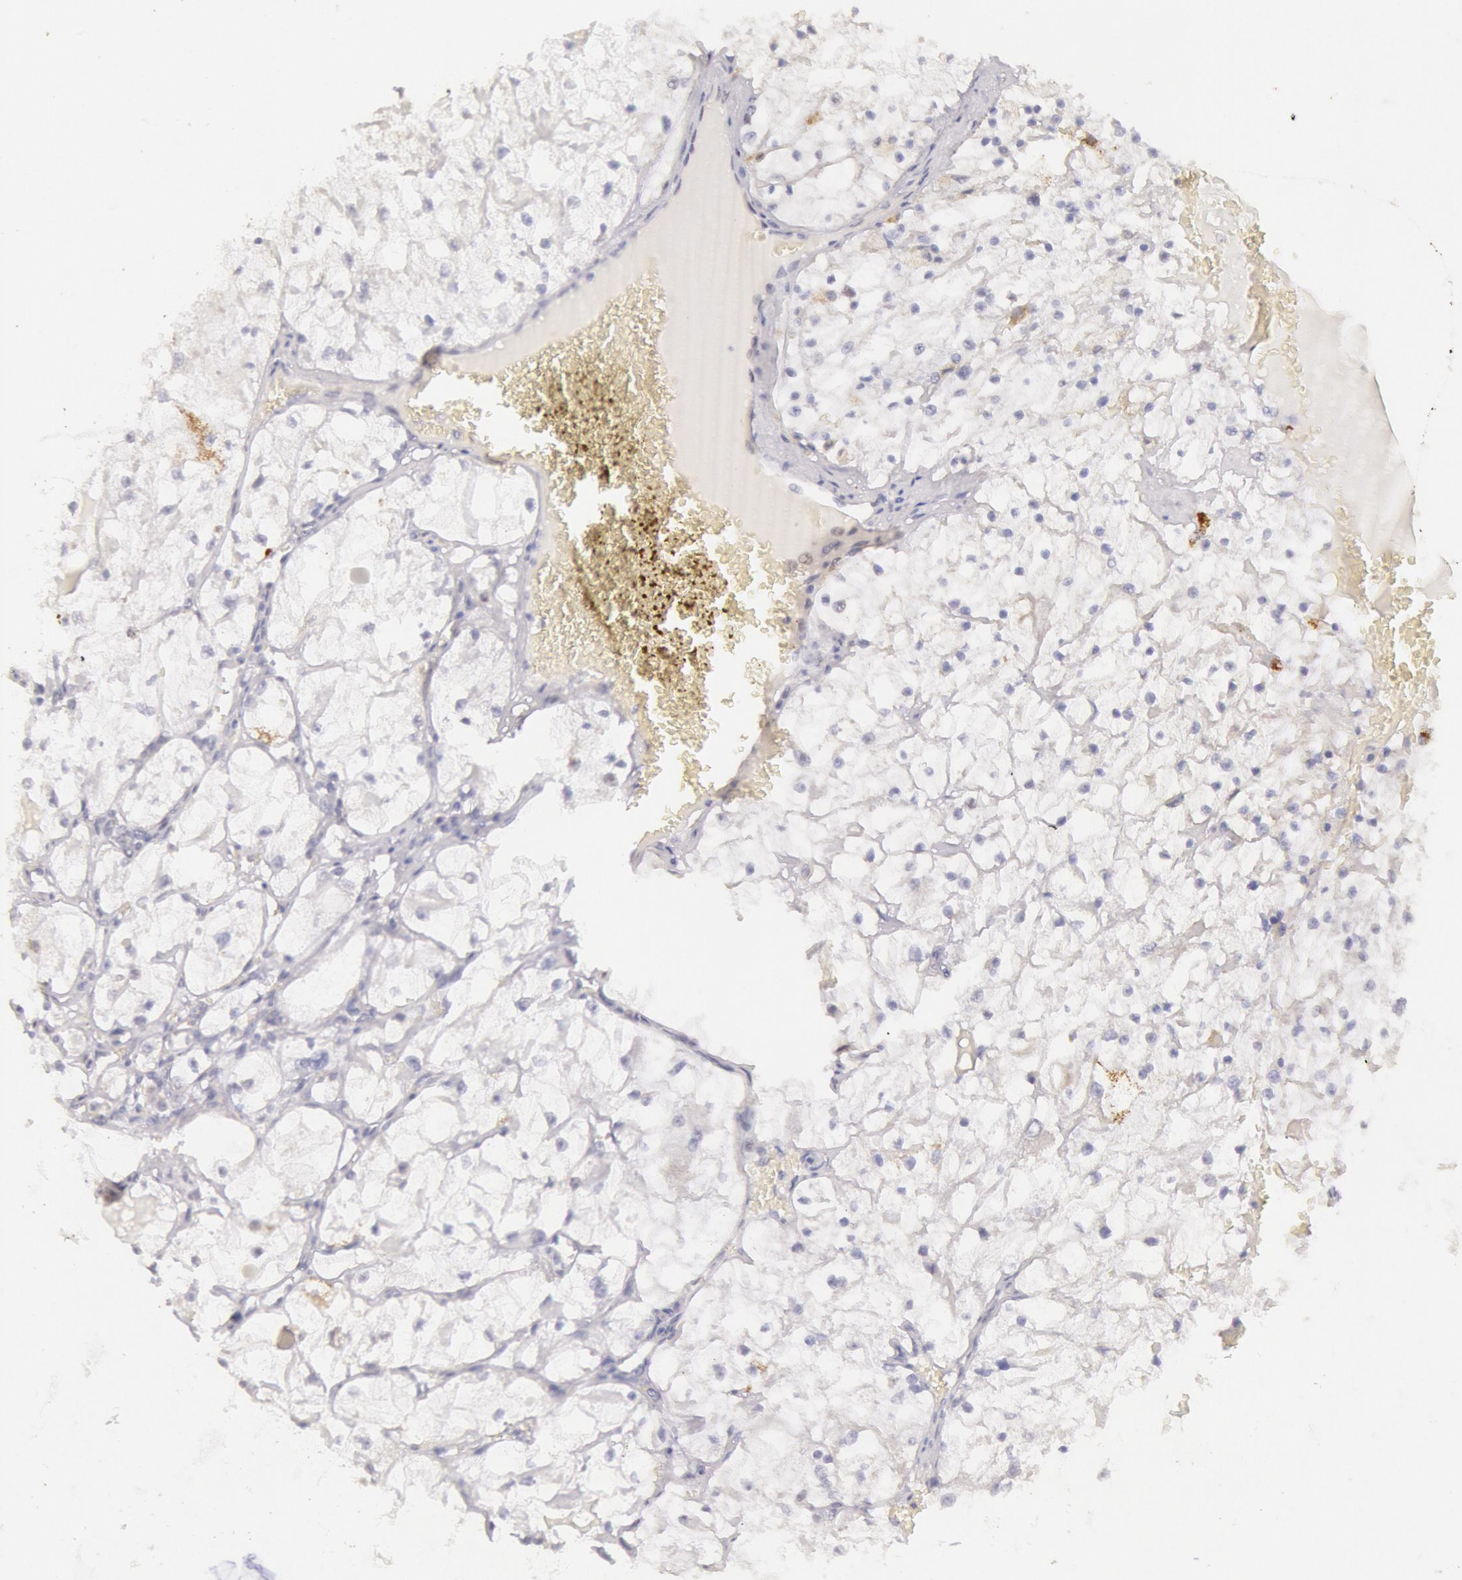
{"staining": {"intensity": "negative", "quantity": "none", "location": "none"}, "tissue": "renal cancer", "cell_type": "Tumor cells", "image_type": "cancer", "snomed": [{"axis": "morphology", "description": "Adenocarcinoma, NOS"}, {"axis": "topography", "description": "Kidney"}], "caption": "Immunohistochemistry micrograph of neoplastic tissue: renal cancer (adenocarcinoma) stained with DAB (3,3'-diaminobenzidine) displays no significant protein positivity in tumor cells.", "gene": "FRMD6", "patient": {"sex": "male", "age": 61}}